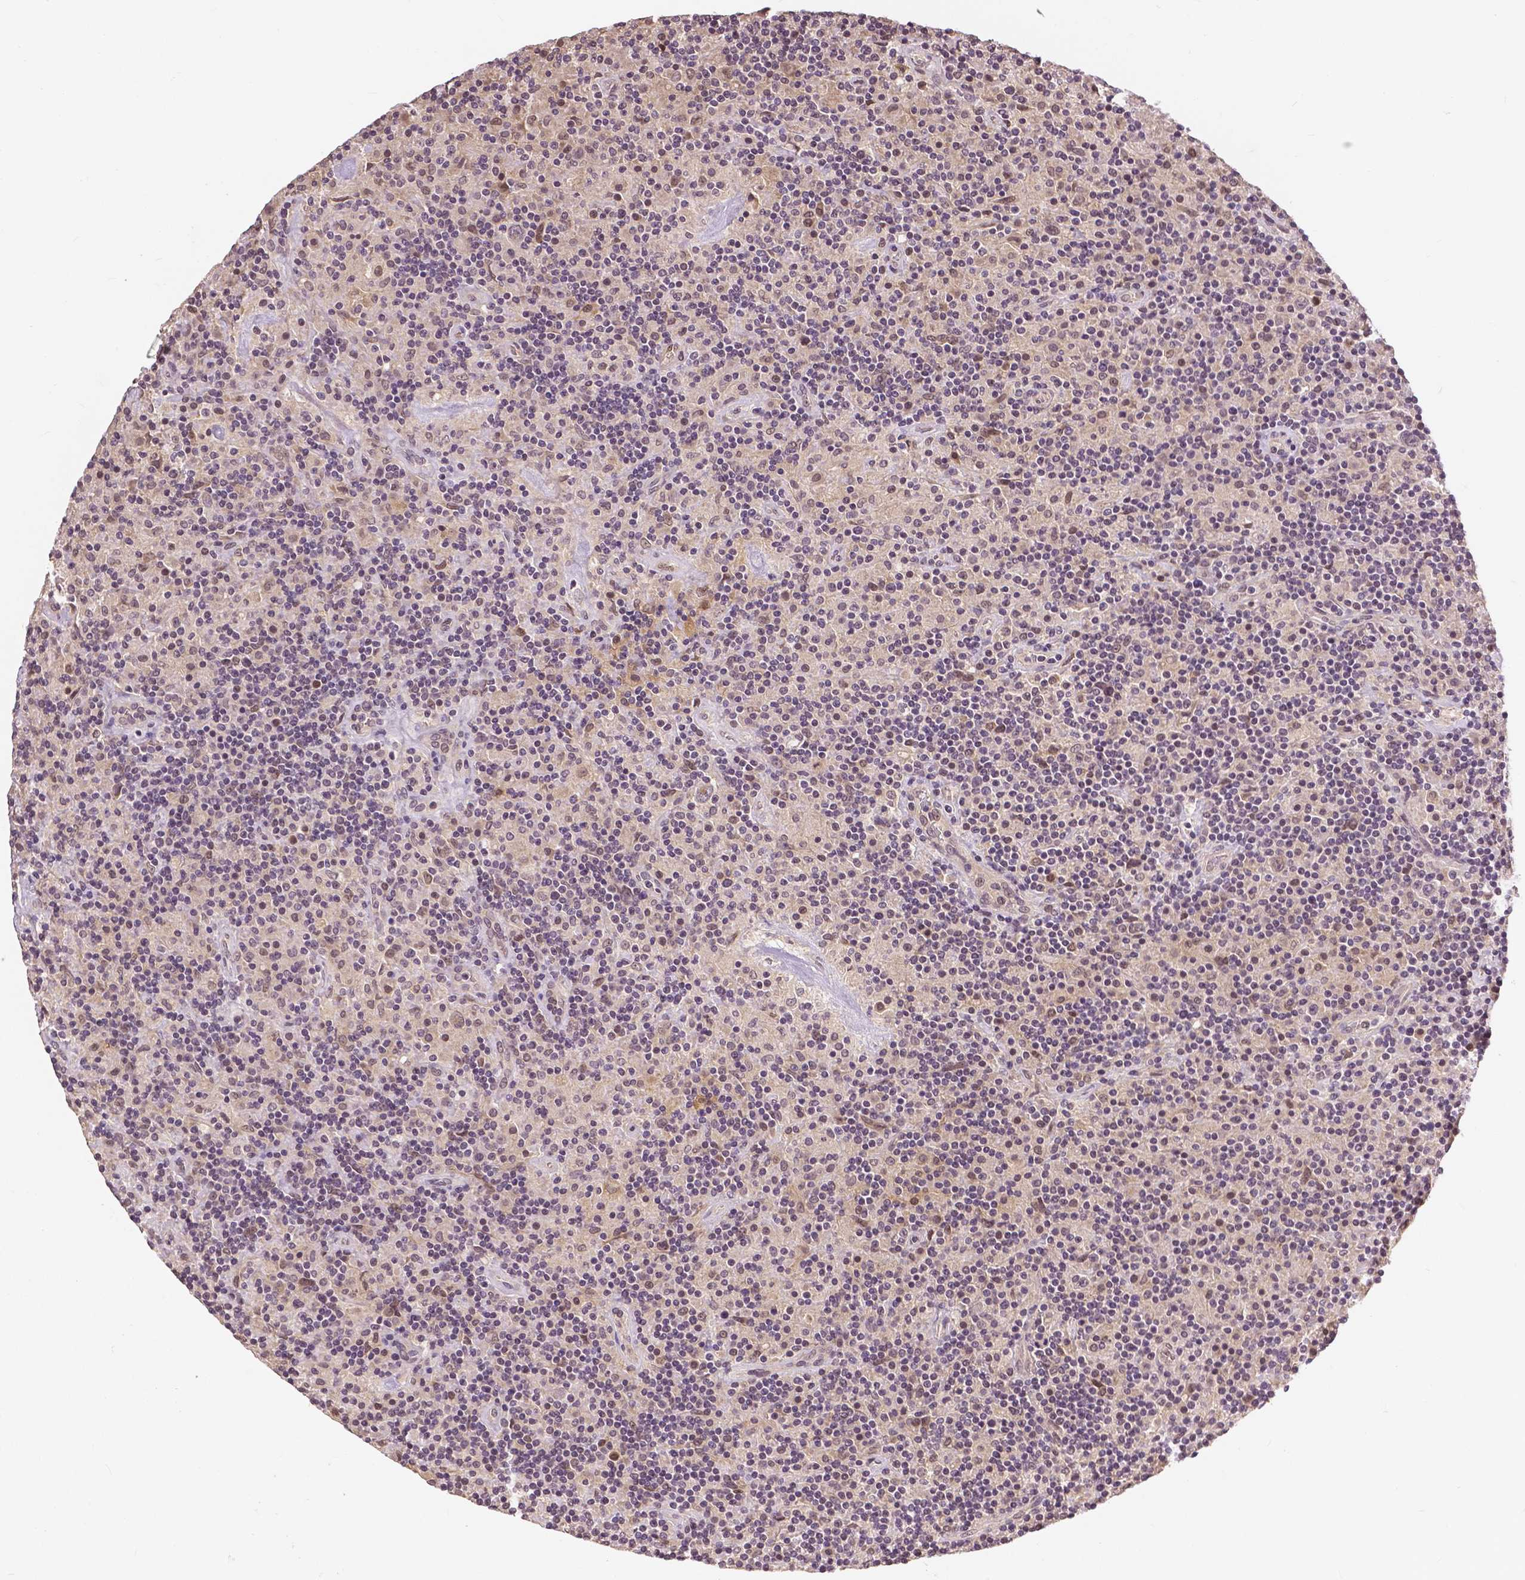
{"staining": {"intensity": "weak", "quantity": "<25%", "location": "nuclear"}, "tissue": "lymphoma", "cell_type": "Tumor cells", "image_type": "cancer", "snomed": [{"axis": "morphology", "description": "Hodgkin's disease, NOS"}, {"axis": "topography", "description": "Lymph node"}], "caption": "Tumor cells show no significant expression in lymphoma. (DAB immunohistochemistry with hematoxylin counter stain).", "gene": "MAP1LC3B", "patient": {"sex": "male", "age": 70}}